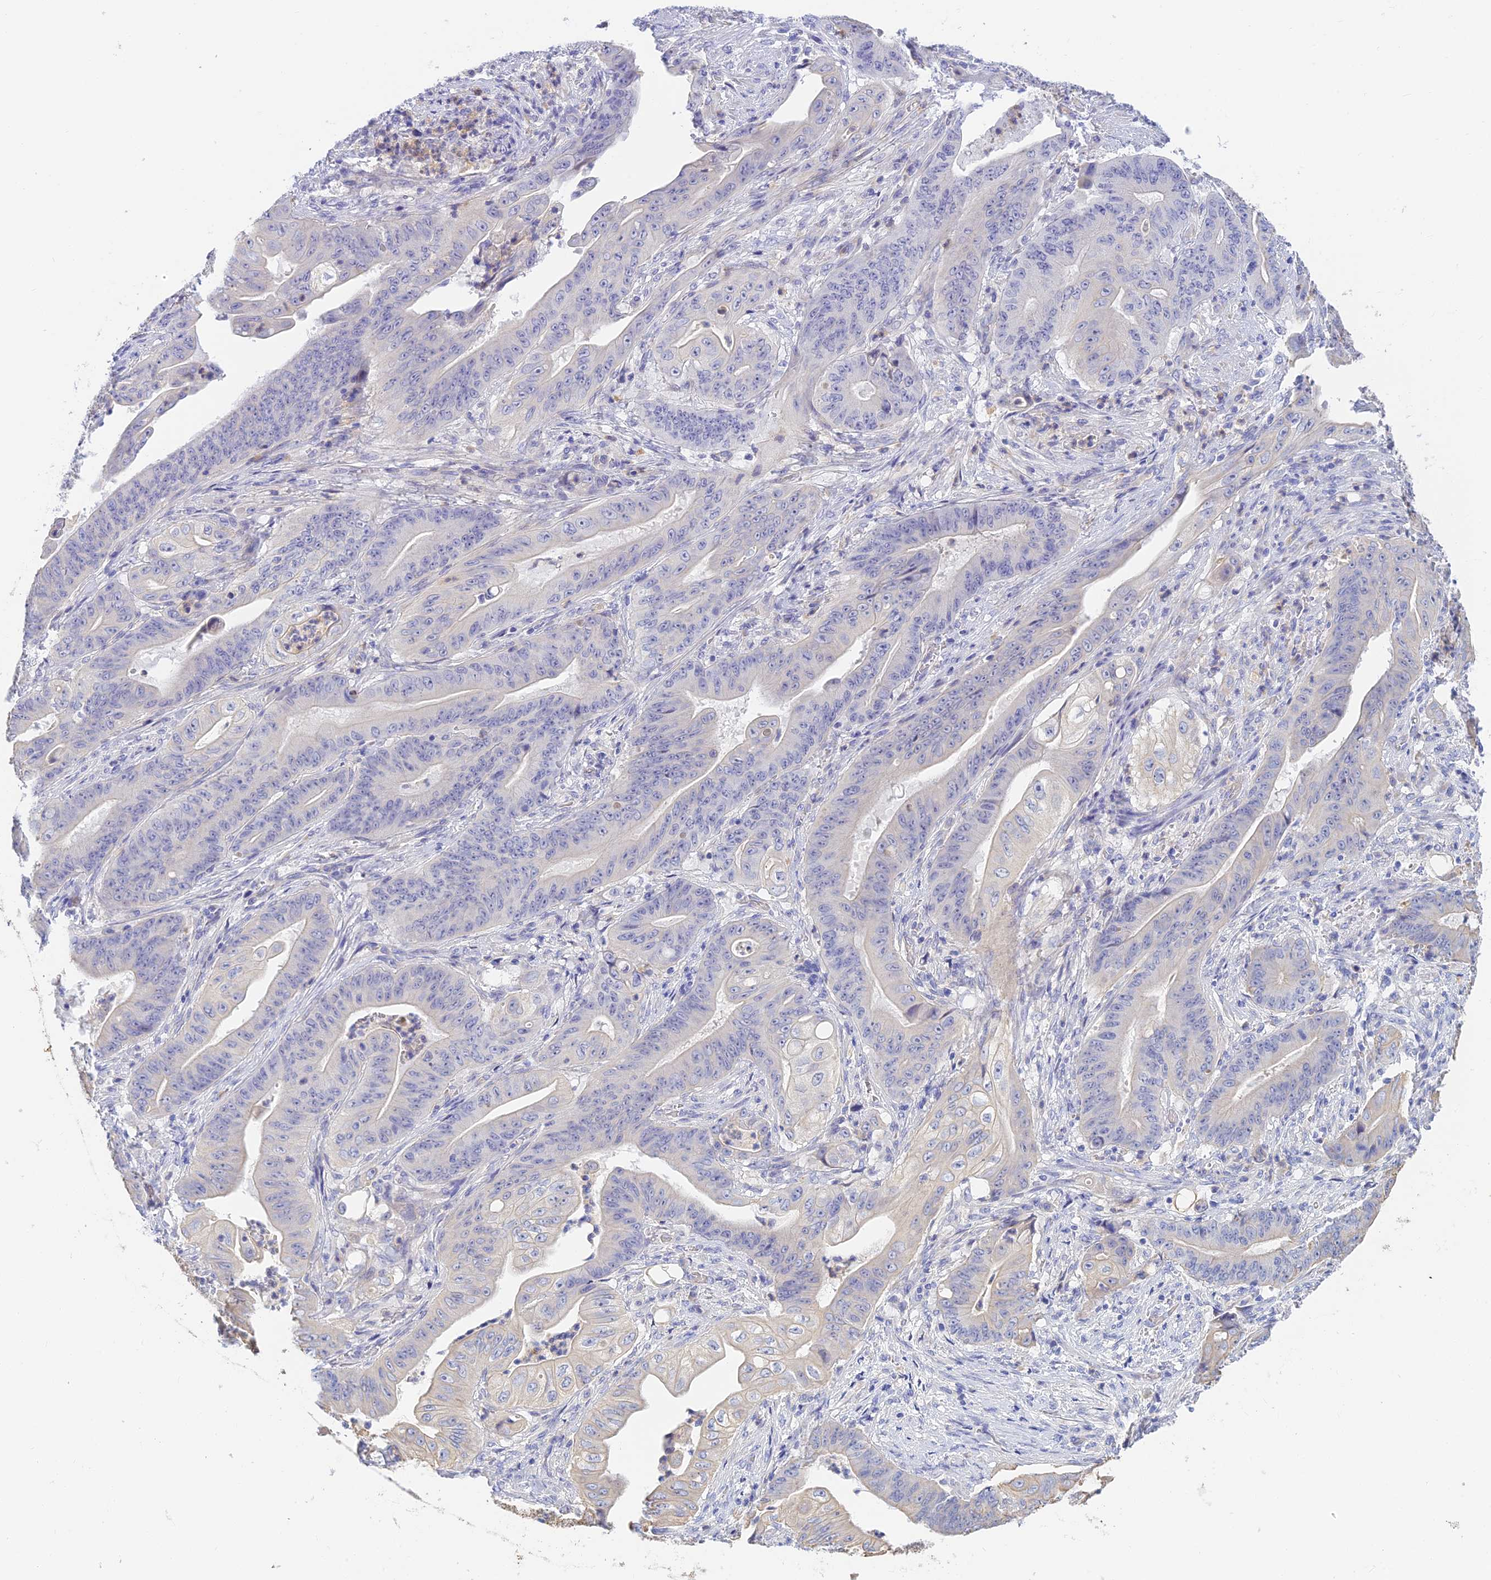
{"staining": {"intensity": "negative", "quantity": "none", "location": "none"}, "tissue": "stomach cancer", "cell_type": "Tumor cells", "image_type": "cancer", "snomed": [{"axis": "morphology", "description": "Adenocarcinoma, NOS"}, {"axis": "topography", "description": "Stomach"}], "caption": "DAB (3,3'-diaminobenzidine) immunohistochemical staining of stomach cancer (adenocarcinoma) displays no significant staining in tumor cells.", "gene": "INTS13", "patient": {"sex": "female", "age": 73}}